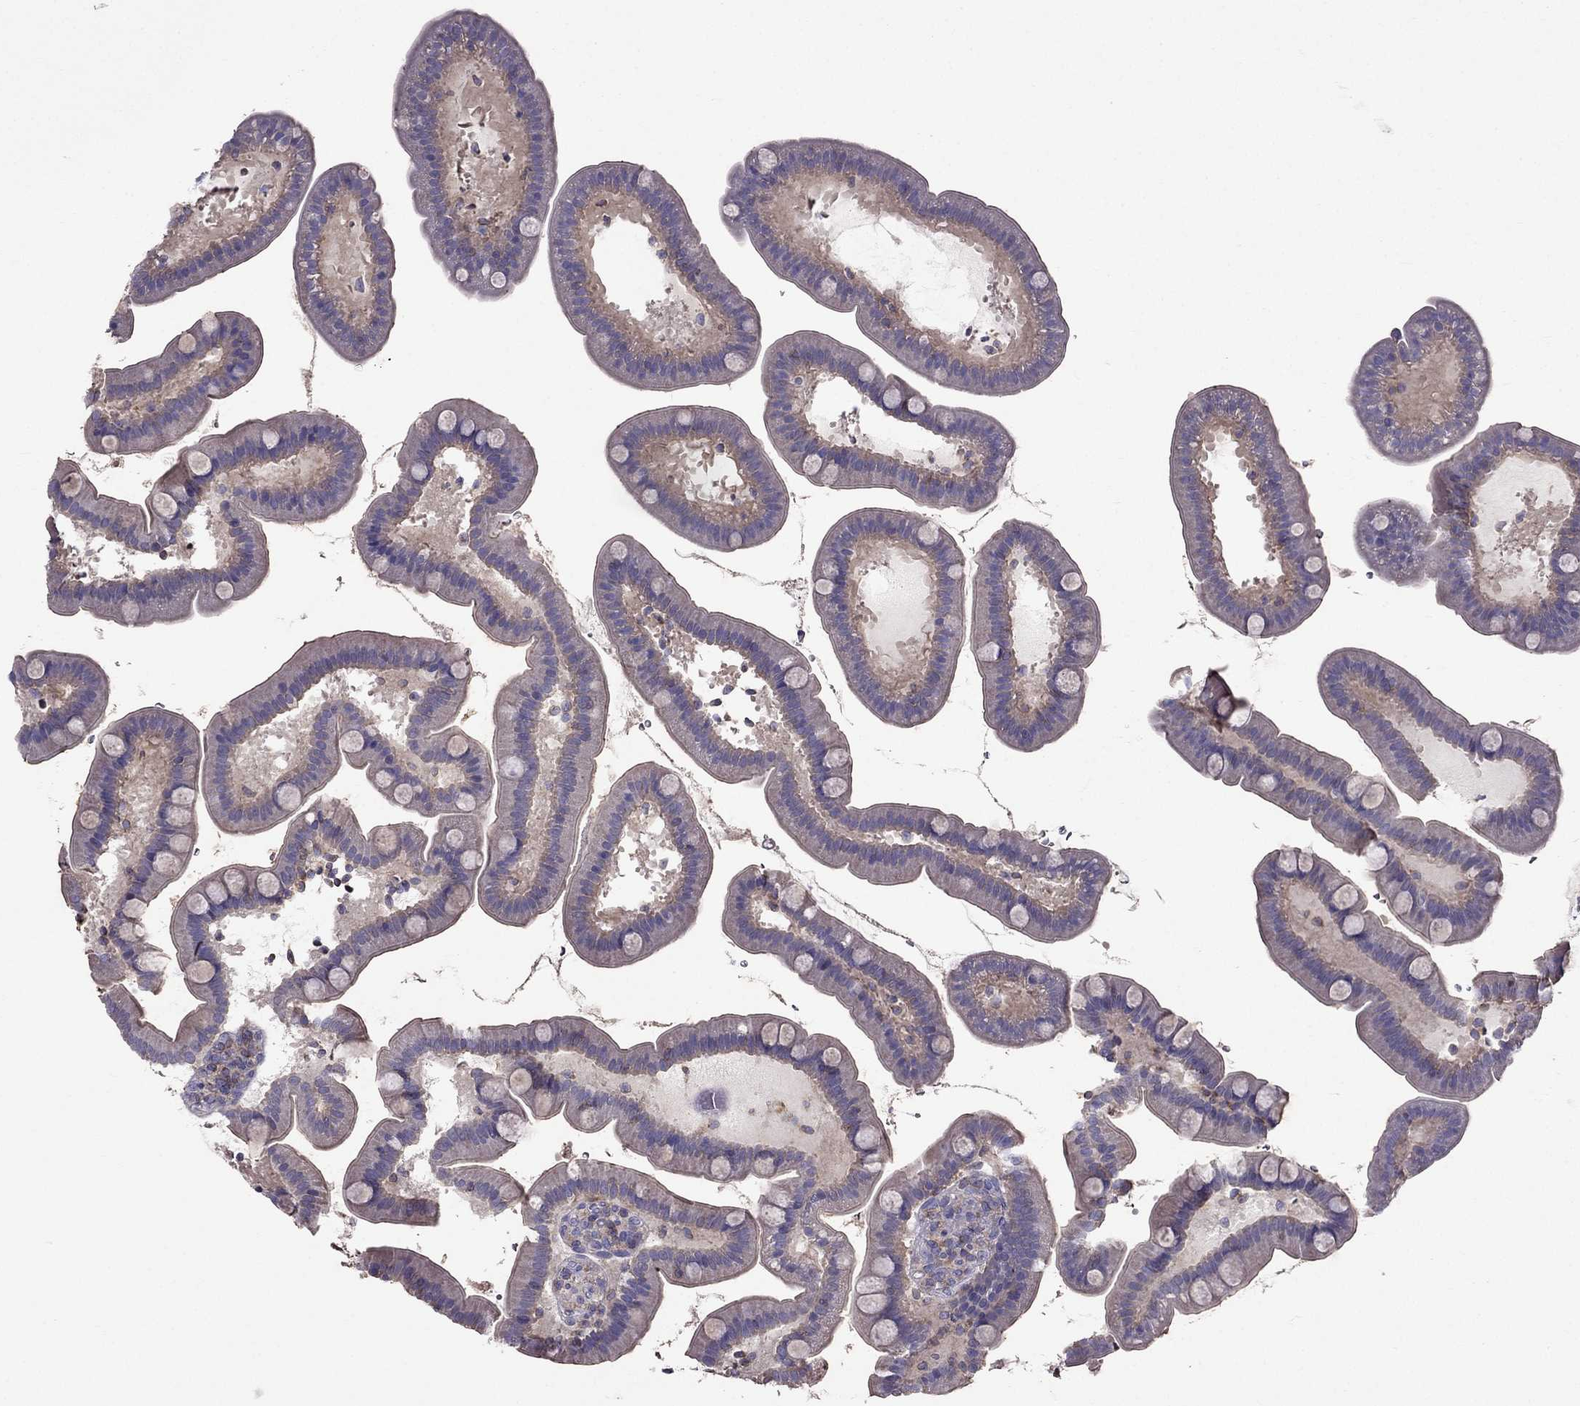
{"staining": {"intensity": "strong", "quantity": "<25%", "location": "cytoplasmic/membranous"}, "tissue": "small intestine", "cell_type": "Glandular cells", "image_type": "normal", "snomed": [{"axis": "morphology", "description": "Normal tissue, NOS"}, {"axis": "topography", "description": "Small intestine"}], "caption": "Immunohistochemical staining of normal small intestine shows strong cytoplasmic/membranous protein expression in about <25% of glandular cells.", "gene": "AAK1", "patient": {"sex": "male", "age": 66}}